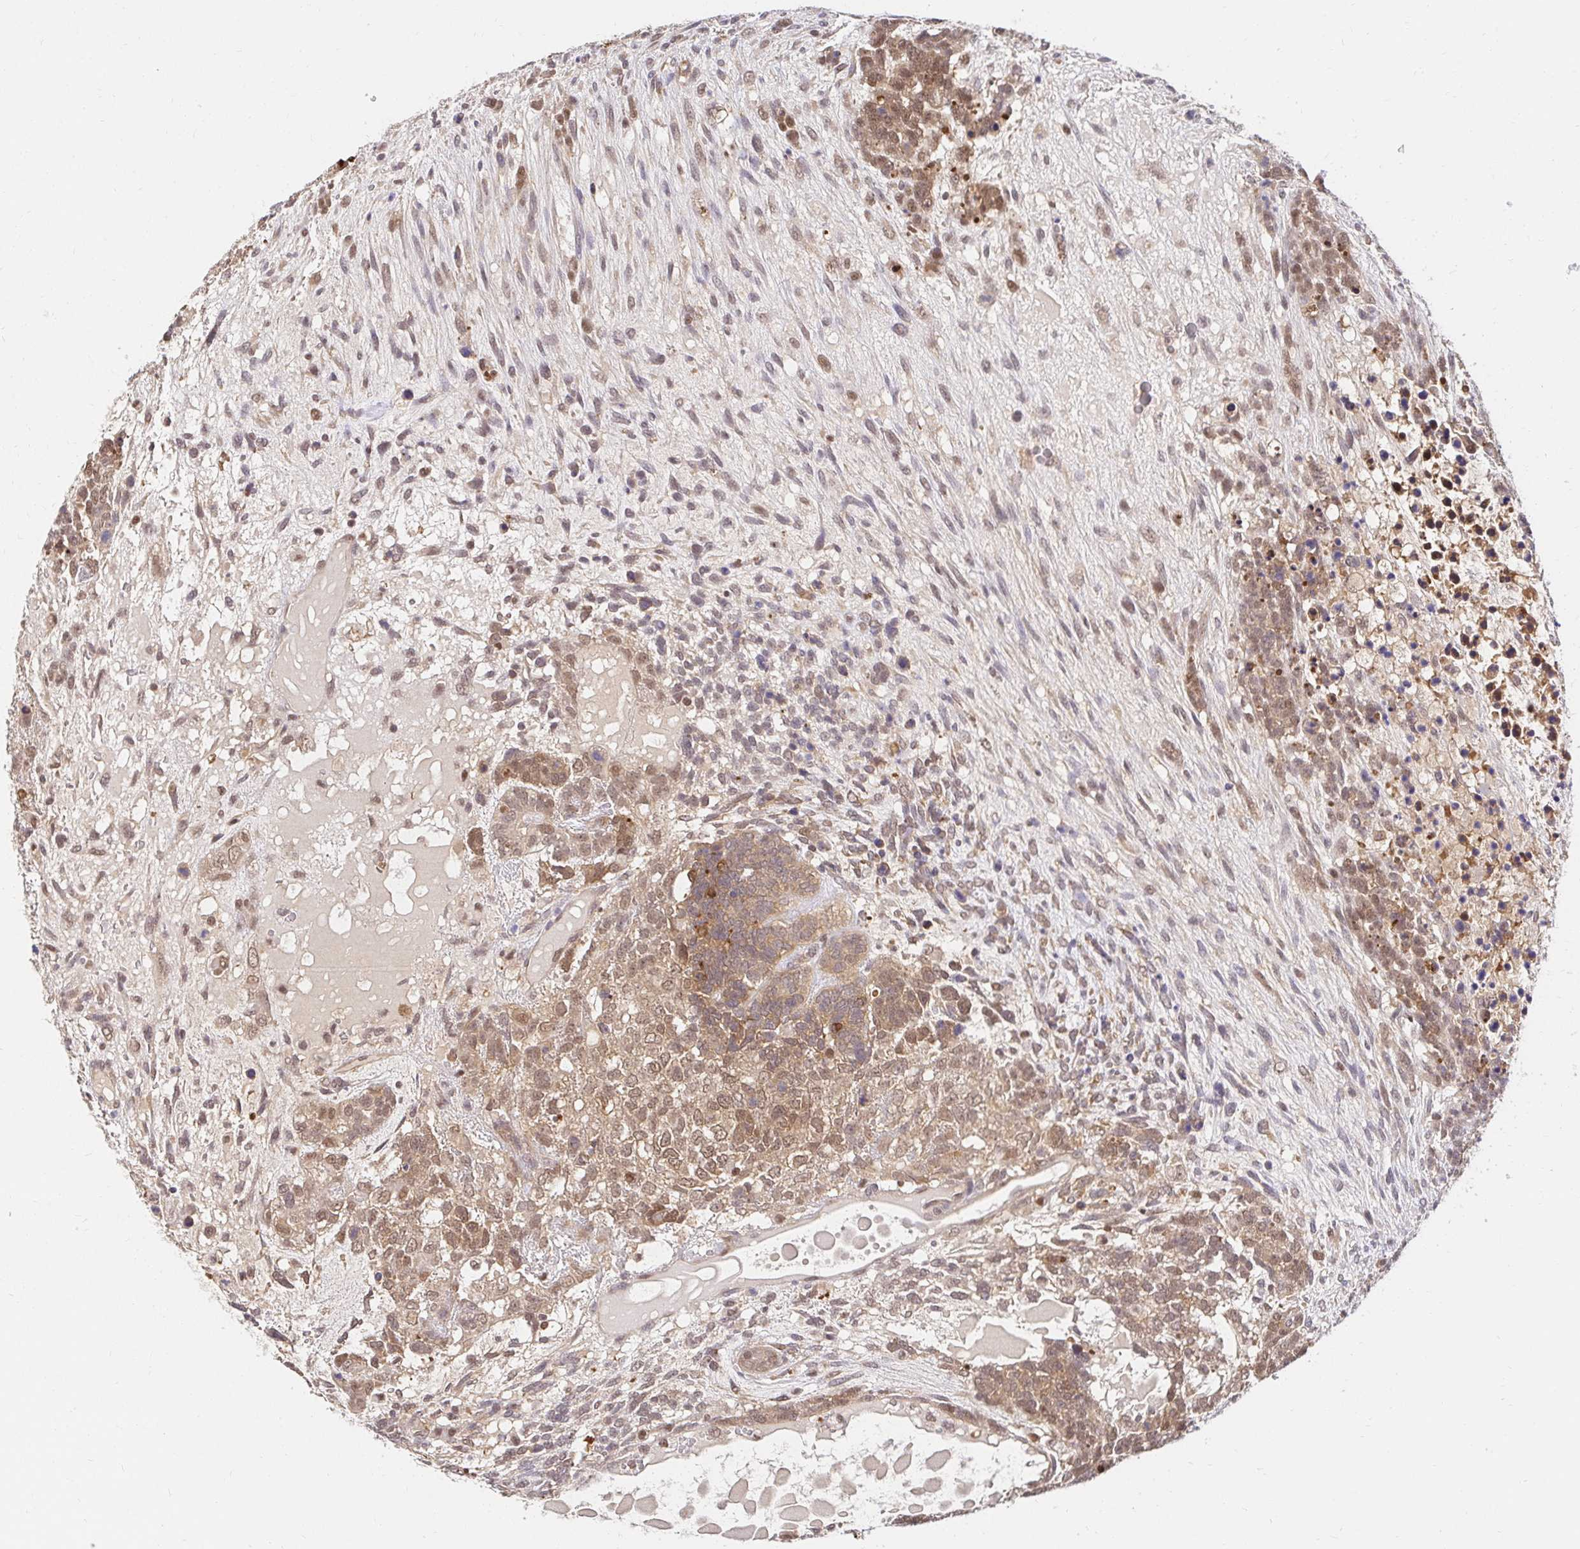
{"staining": {"intensity": "moderate", "quantity": ">75%", "location": "cytoplasmic/membranous,nuclear"}, "tissue": "testis cancer", "cell_type": "Tumor cells", "image_type": "cancer", "snomed": [{"axis": "morphology", "description": "Carcinoma, Embryonal, NOS"}, {"axis": "topography", "description": "Testis"}], "caption": "Moderate cytoplasmic/membranous and nuclear staining is seen in approximately >75% of tumor cells in testis cancer (embryonal carcinoma).", "gene": "PSMA4", "patient": {"sex": "male", "age": 23}}